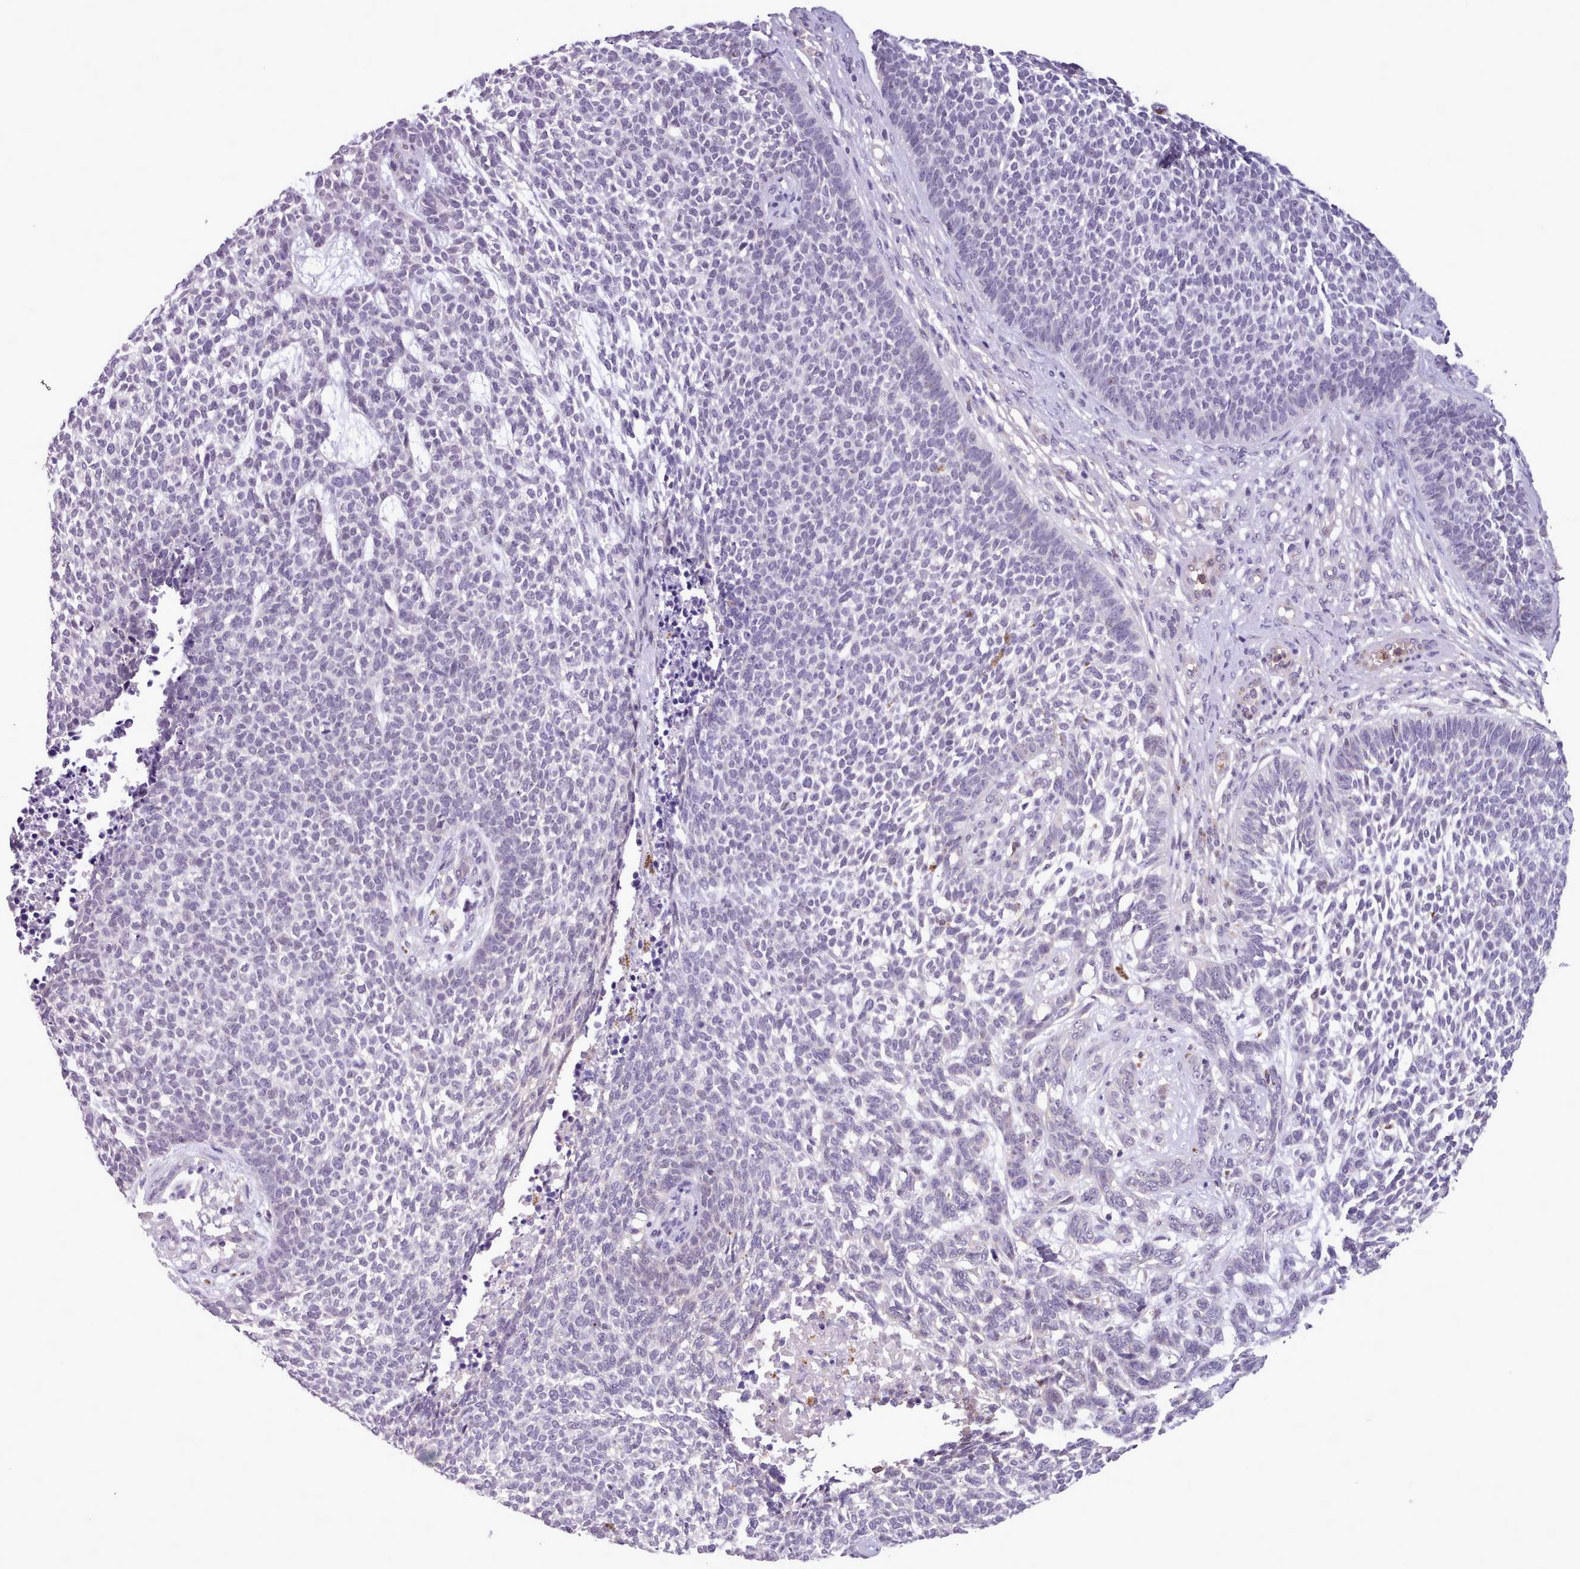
{"staining": {"intensity": "negative", "quantity": "none", "location": "none"}, "tissue": "skin cancer", "cell_type": "Tumor cells", "image_type": "cancer", "snomed": [{"axis": "morphology", "description": "Basal cell carcinoma"}, {"axis": "topography", "description": "Skin"}], "caption": "Basal cell carcinoma (skin) stained for a protein using IHC displays no positivity tumor cells.", "gene": "KCTD16", "patient": {"sex": "female", "age": 84}}